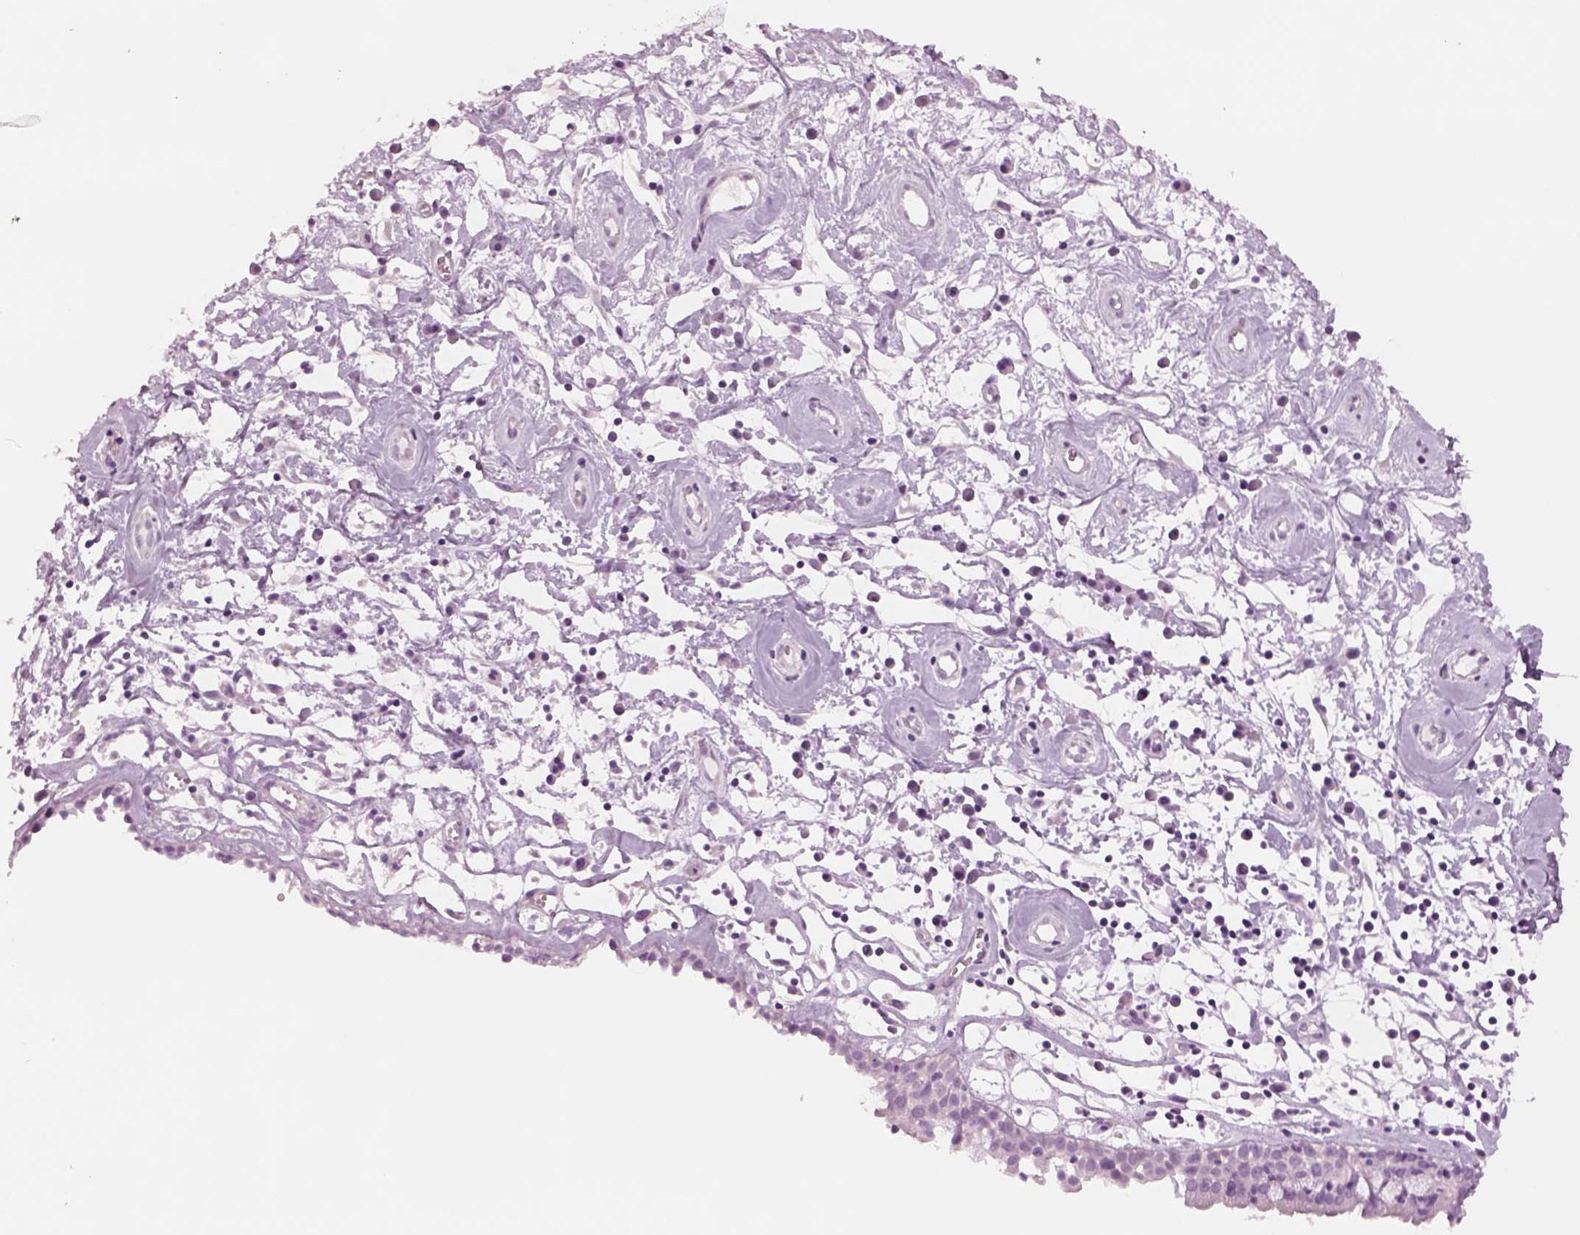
{"staining": {"intensity": "negative", "quantity": "none", "location": "none"}, "tissue": "nasopharynx", "cell_type": "Respiratory epithelial cells", "image_type": "normal", "snomed": [{"axis": "morphology", "description": "Normal tissue, NOS"}, {"axis": "topography", "description": "Nasopharynx"}], "caption": "Immunohistochemistry of benign nasopharynx shows no staining in respiratory epithelial cells.", "gene": "RHO", "patient": {"sex": "male", "age": 77}}